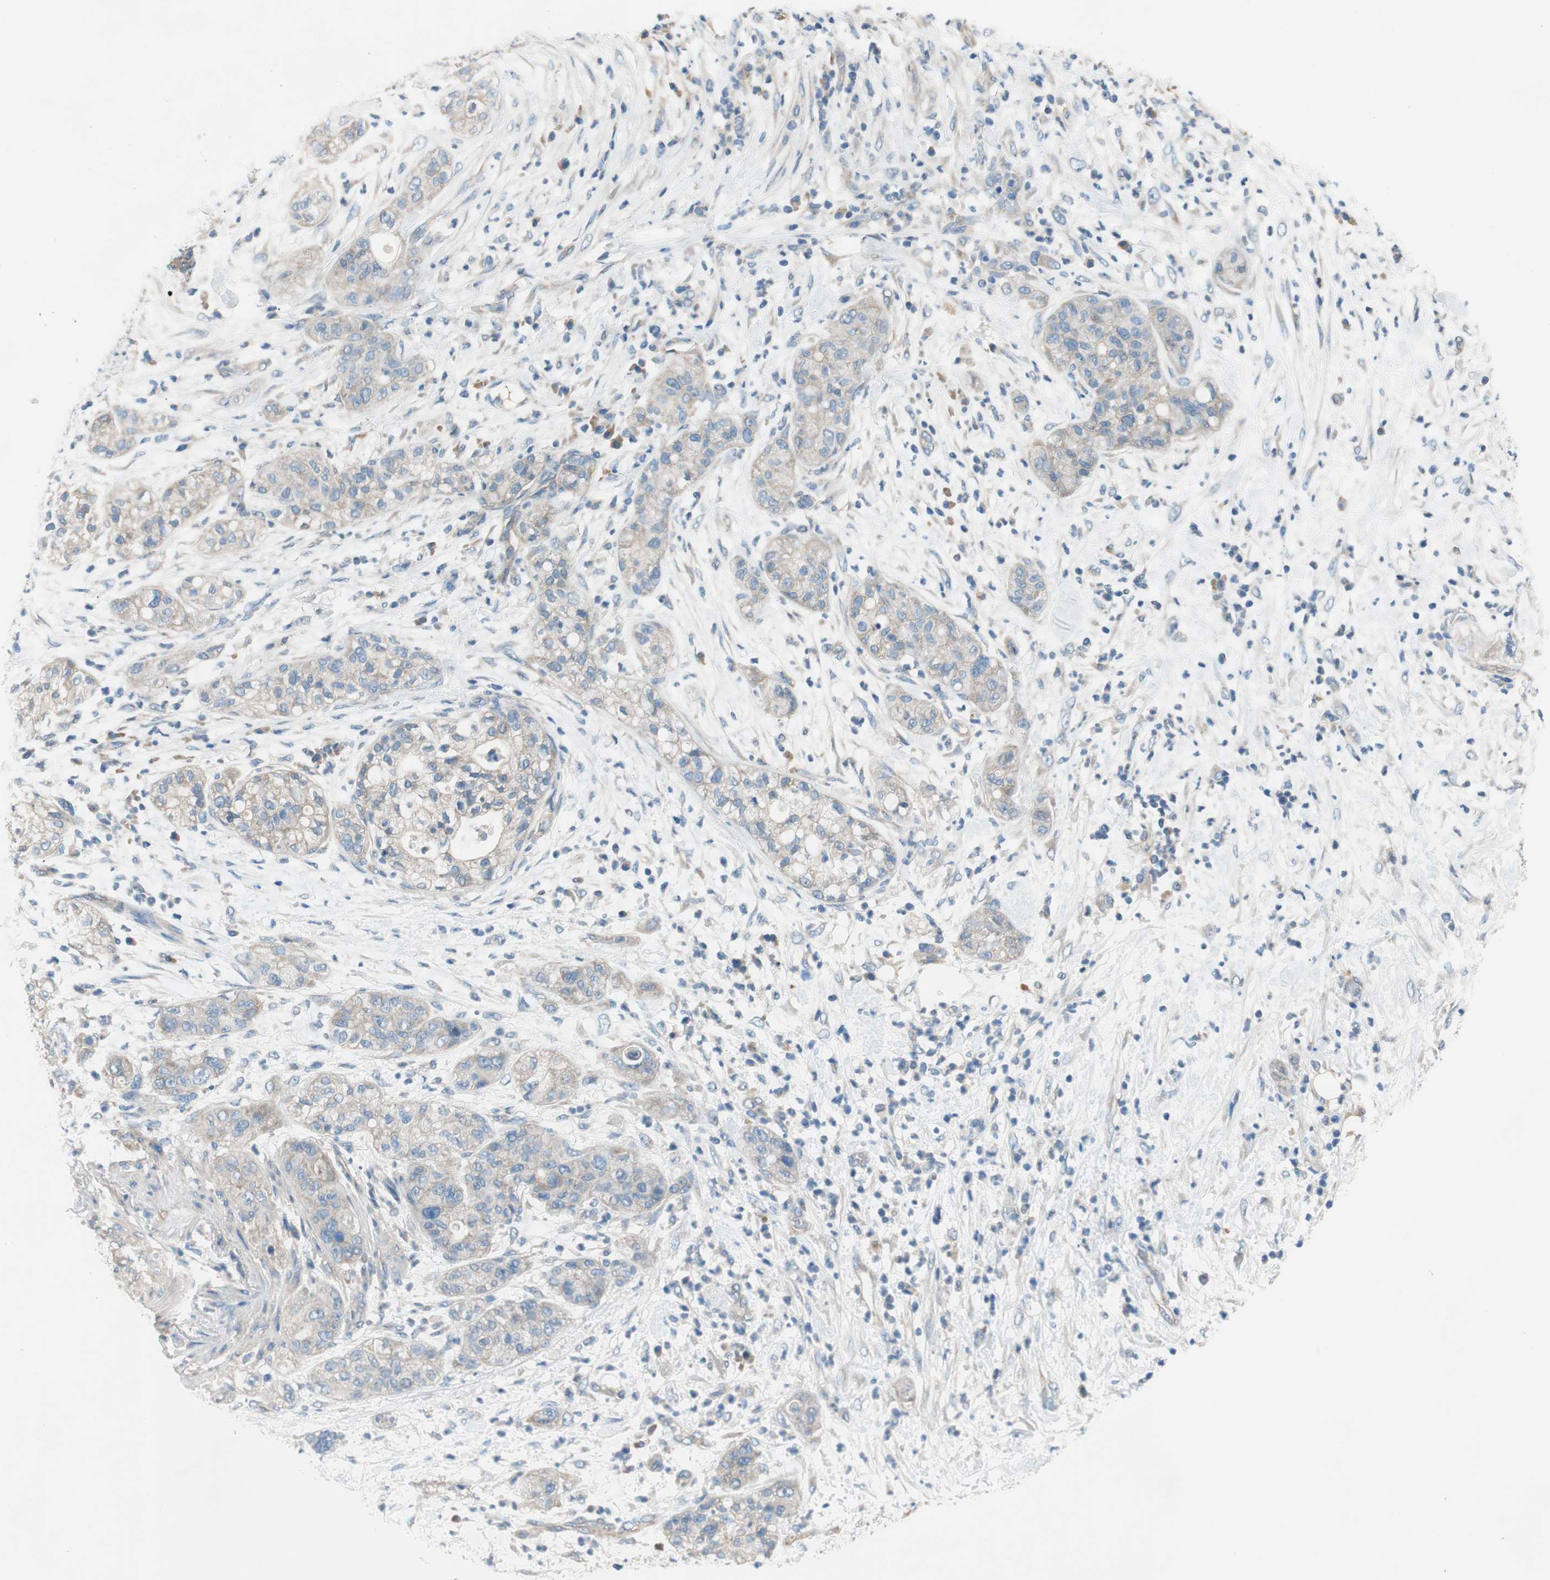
{"staining": {"intensity": "weak", "quantity": ">75%", "location": "cytoplasmic/membranous"}, "tissue": "pancreatic cancer", "cell_type": "Tumor cells", "image_type": "cancer", "snomed": [{"axis": "morphology", "description": "Adenocarcinoma, NOS"}, {"axis": "topography", "description": "Pancreas"}], "caption": "Immunohistochemistry of adenocarcinoma (pancreatic) exhibits low levels of weak cytoplasmic/membranous staining in about >75% of tumor cells. (IHC, brightfield microscopy, high magnification).", "gene": "CALML3", "patient": {"sex": "female", "age": 78}}